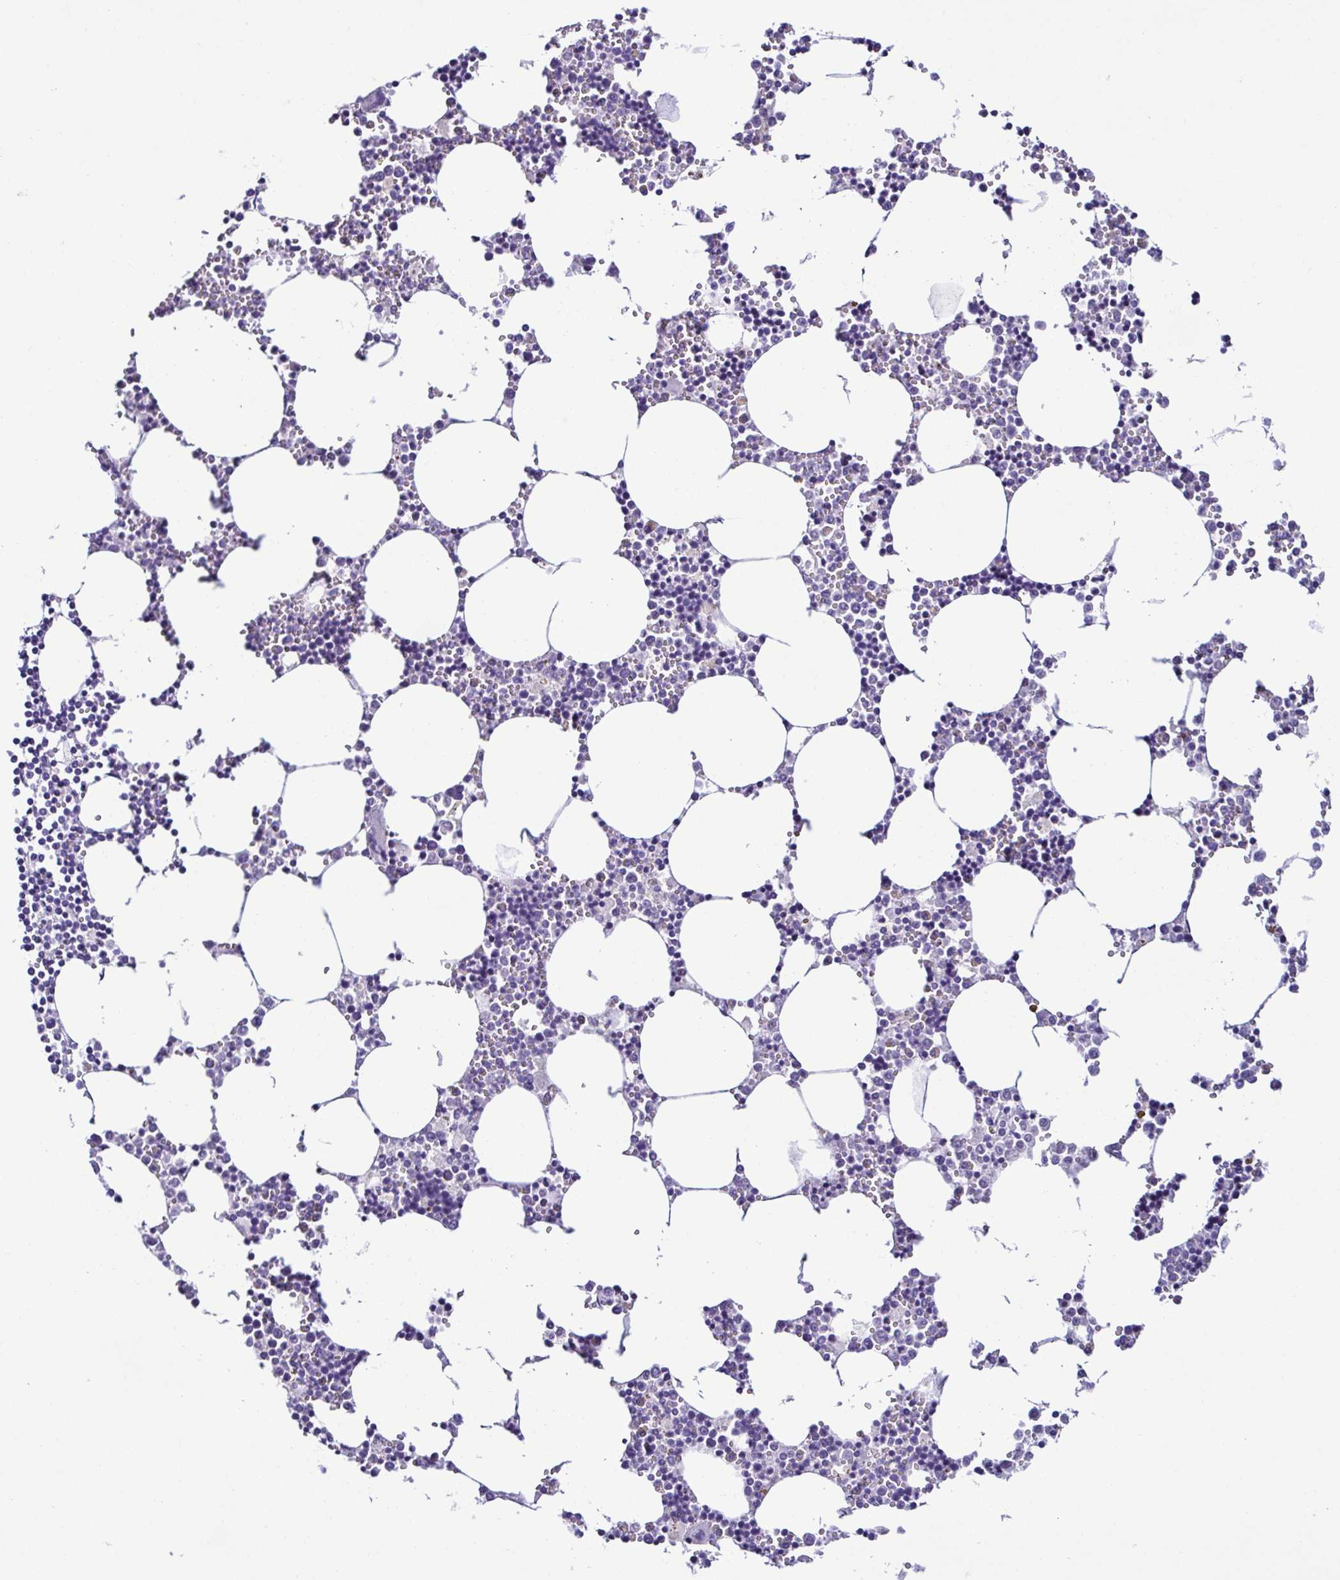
{"staining": {"intensity": "negative", "quantity": "none", "location": "none"}, "tissue": "bone marrow", "cell_type": "Hematopoietic cells", "image_type": "normal", "snomed": [{"axis": "morphology", "description": "Normal tissue, NOS"}, {"axis": "topography", "description": "Bone marrow"}], "caption": "Micrograph shows no significant protein expression in hematopoietic cells of benign bone marrow. Brightfield microscopy of IHC stained with DAB (brown) and hematoxylin (blue), captured at high magnification.", "gene": "SRL", "patient": {"sex": "male", "age": 54}}